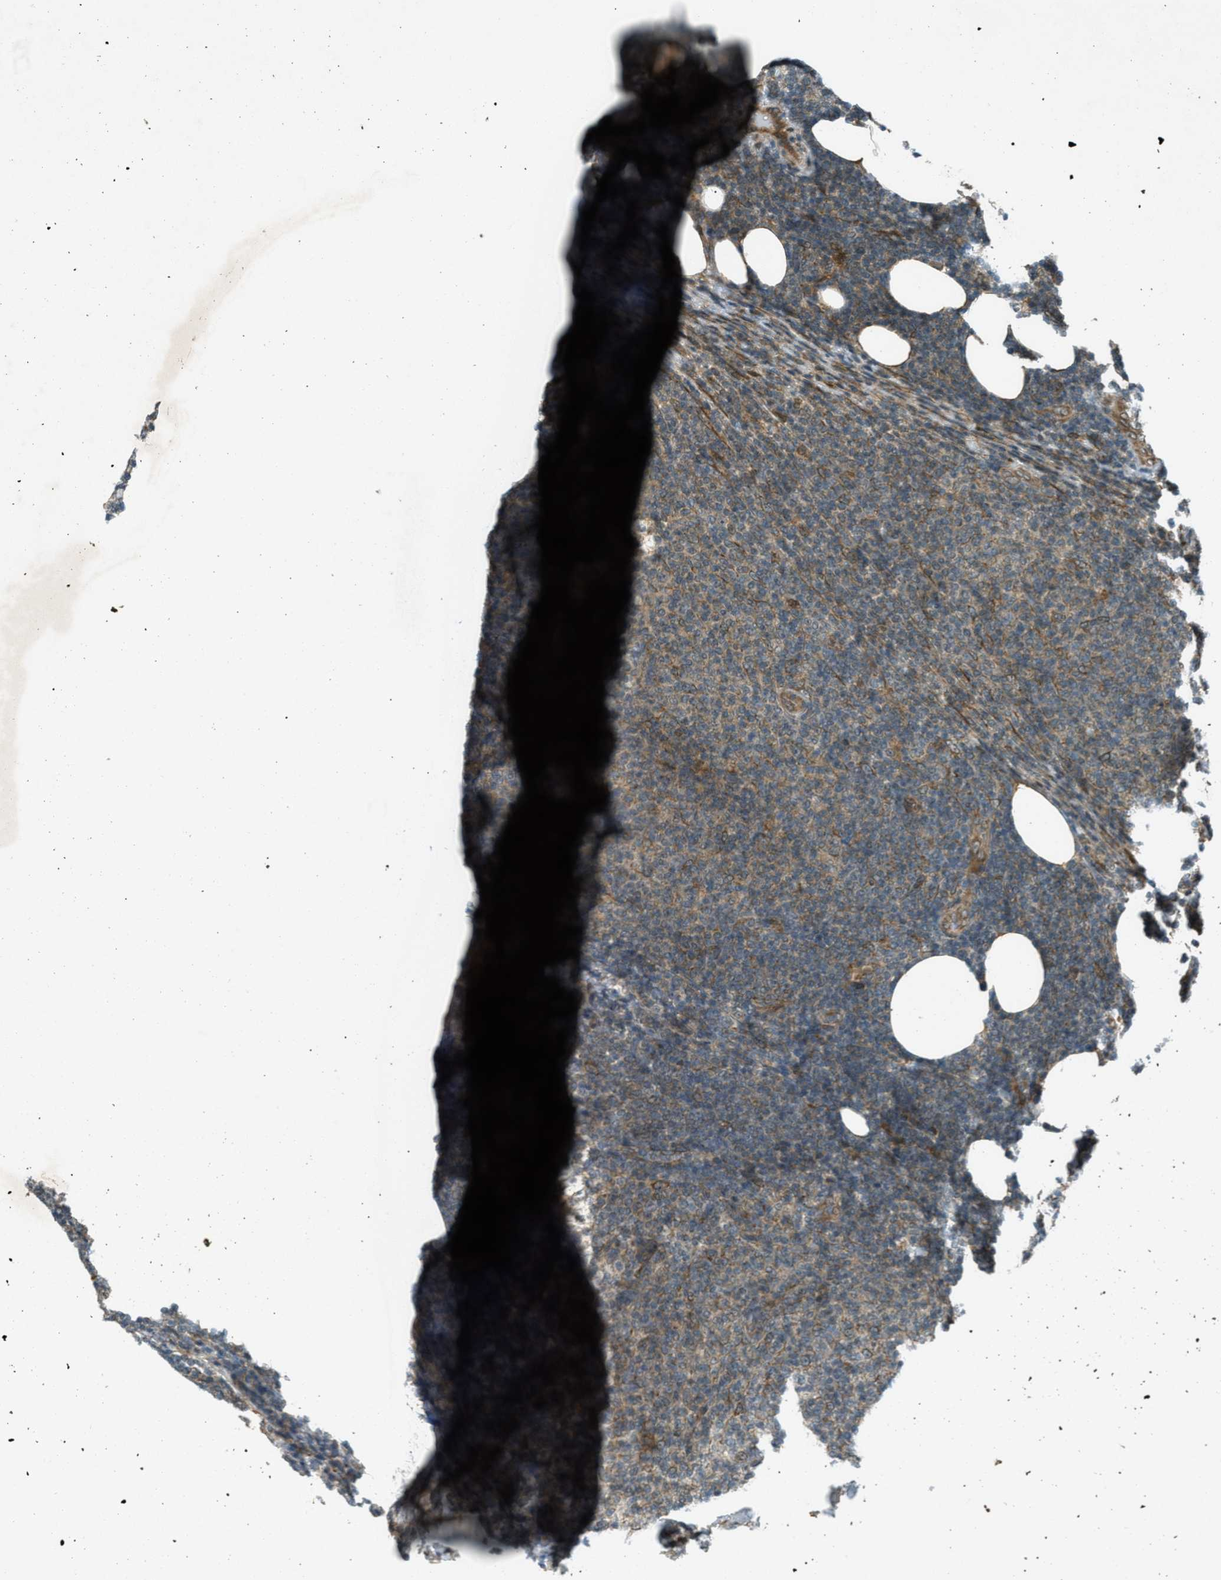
{"staining": {"intensity": "weak", "quantity": "25%-75%", "location": "cytoplasmic/membranous"}, "tissue": "lymphoma", "cell_type": "Tumor cells", "image_type": "cancer", "snomed": [{"axis": "morphology", "description": "Malignant lymphoma, non-Hodgkin's type, Low grade"}, {"axis": "topography", "description": "Lymph node"}], "caption": "Lymphoma tissue displays weak cytoplasmic/membranous staining in approximately 25%-75% of tumor cells Nuclei are stained in blue.", "gene": "EIF2AK3", "patient": {"sex": "male", "age": 66}}